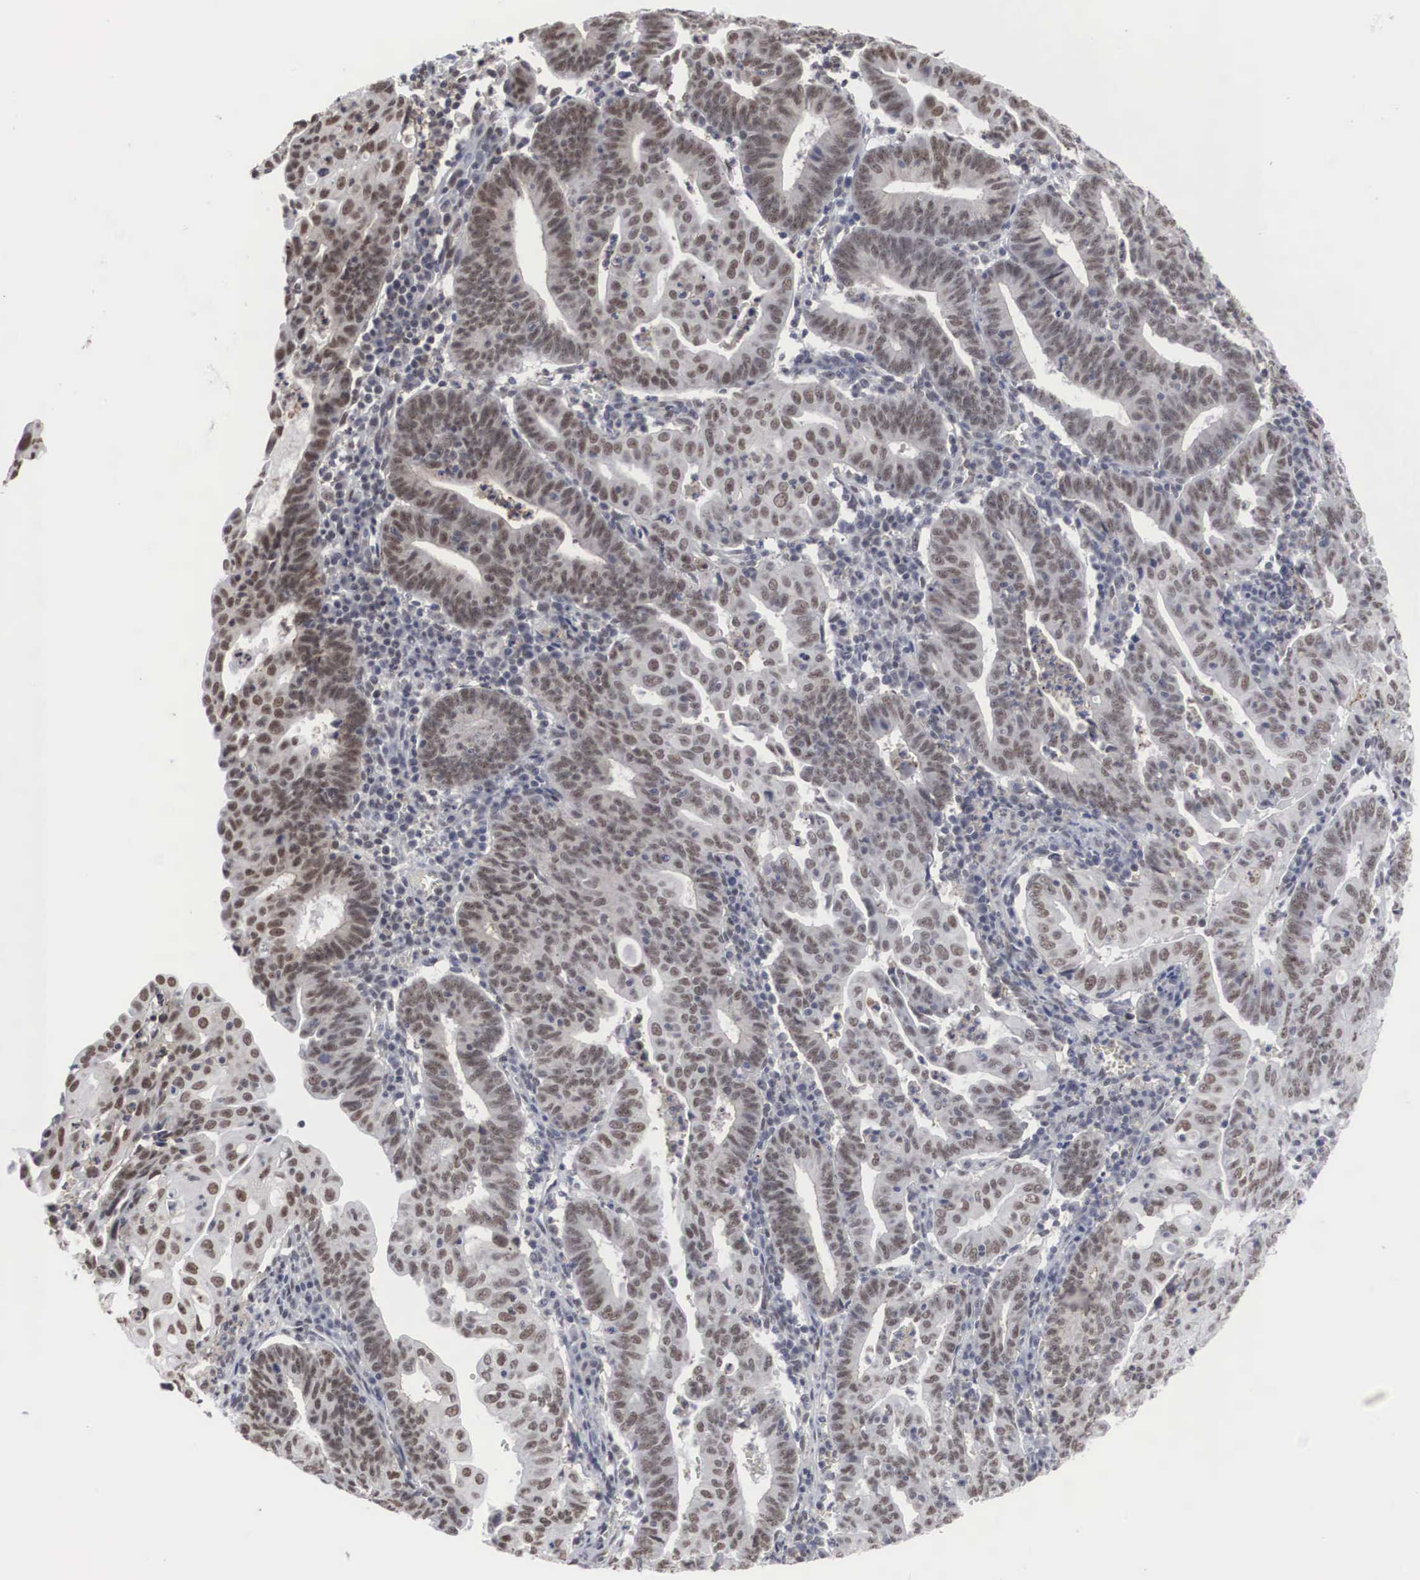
{"staining": {"intensity": "moderate", "quantity": "25%-75%", "location": "nuclear"}, "tissue": "endometrial cancer", "cell_type": "Tumor cells", "image_type": "cancer", "snomed": [{"axis": "morphology", "description": "Adenocarcinoma, NOS"}, {"axis": "topography", "description": "Endometrium"}], "caption": "A brown stain highlights moderate nuclear staining of a protein in adenocarcinoma (endometrial) tumor cells.", "gene": "AUTS2", "patient": {"sex": "female", "age": 60}}